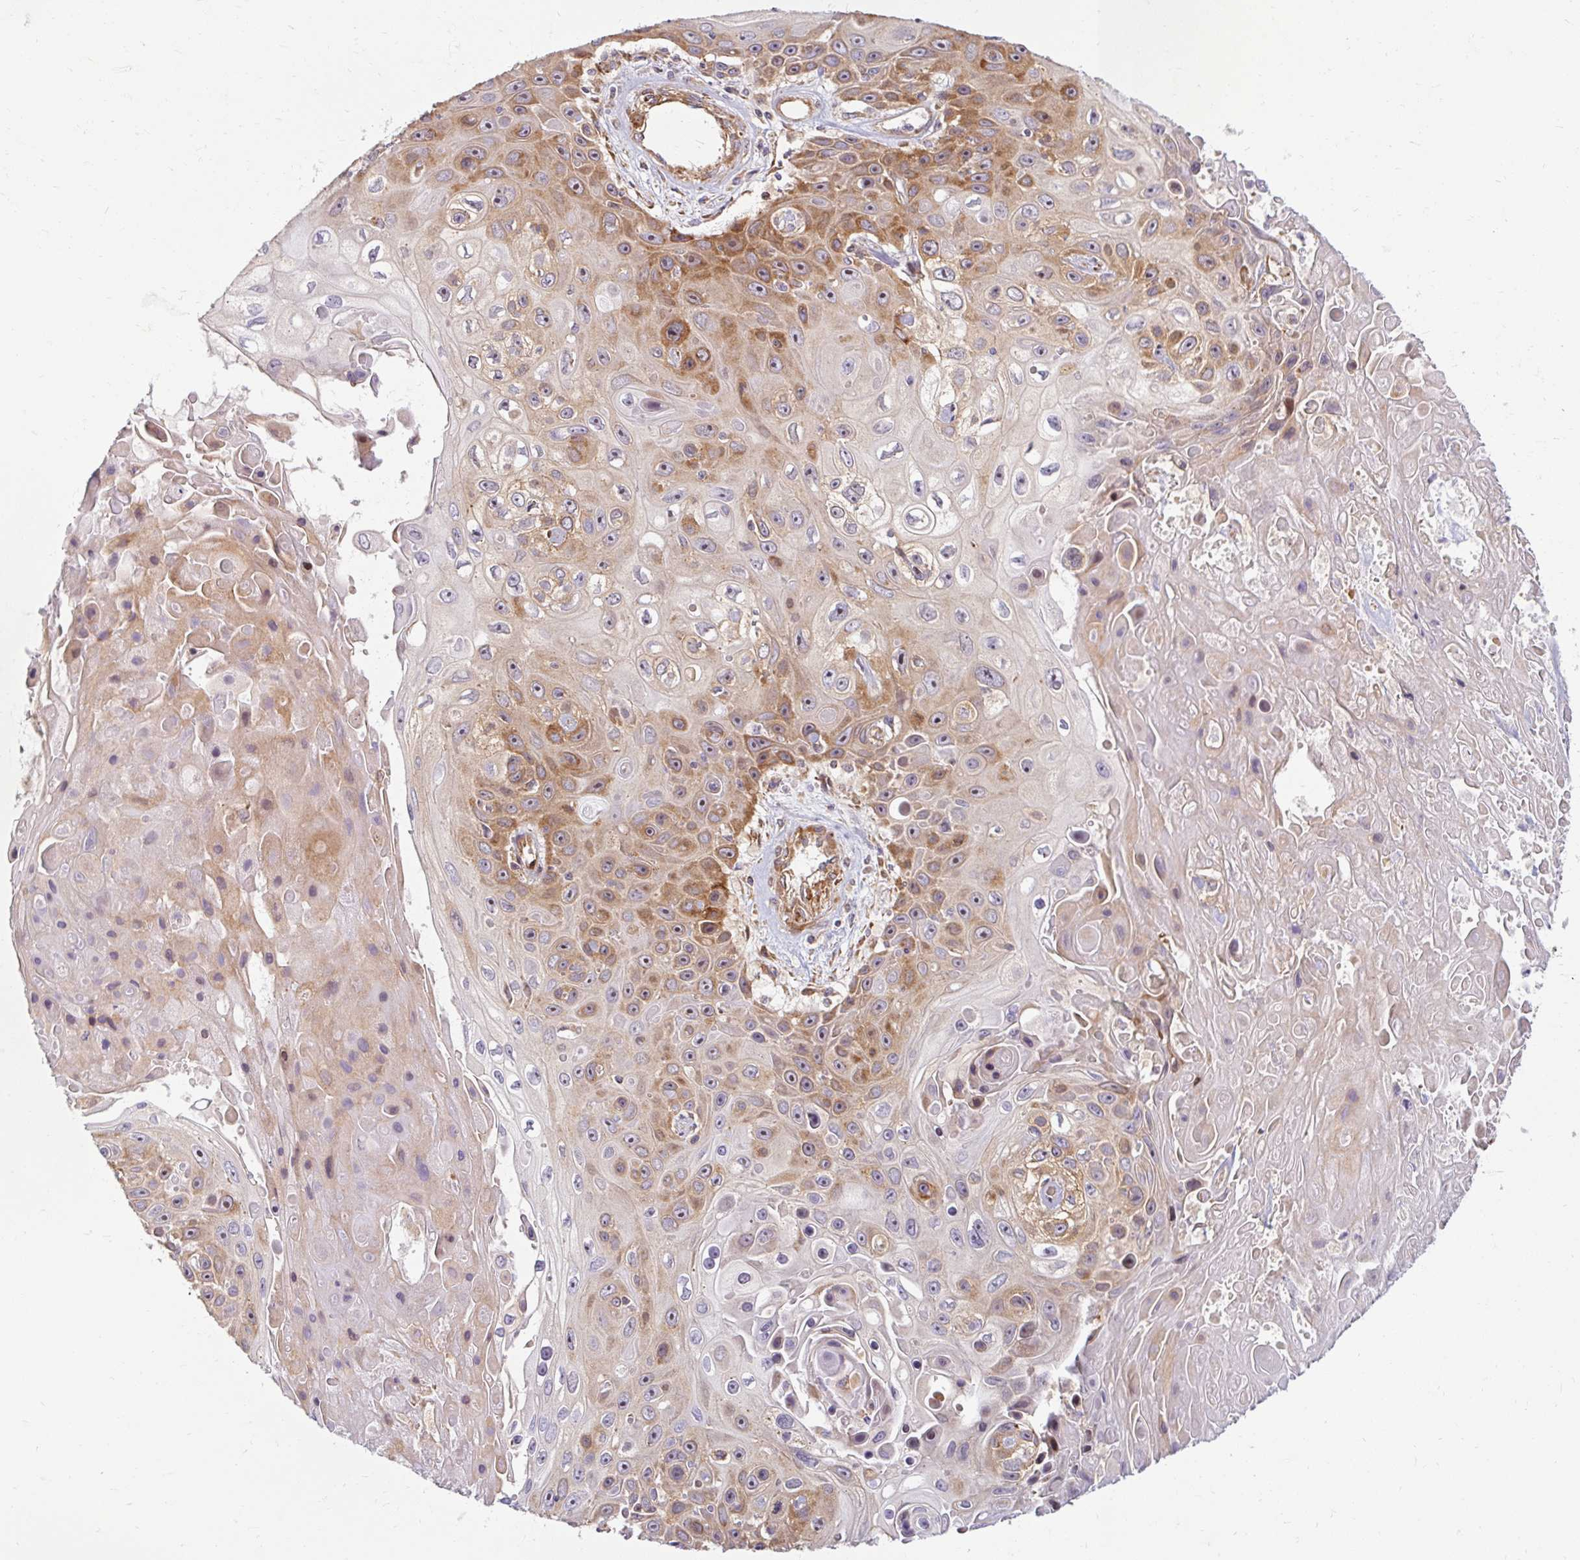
{"staining": {"intensity": "strong", "quantity": ">75%", "location": "cytoplasmic/membranous"}, "tissue": "skin cancer", "cell_type": "Tumor cells", "image_type": "cancer", "snomed": [{"axis": "morphology", "description": "Squamous cell carcinoma, NOS"}, {"axis": "topography", "description": "Skin"}], "caption": "Squamous cell carcinoma (skin) stained for a protein (brown) demonstrates strong cytoplasmic/membranous positive expression in approximately >75% of tumor cells.", "gene": "BTF3", "patient": {"sex": "male", "age": 82}}